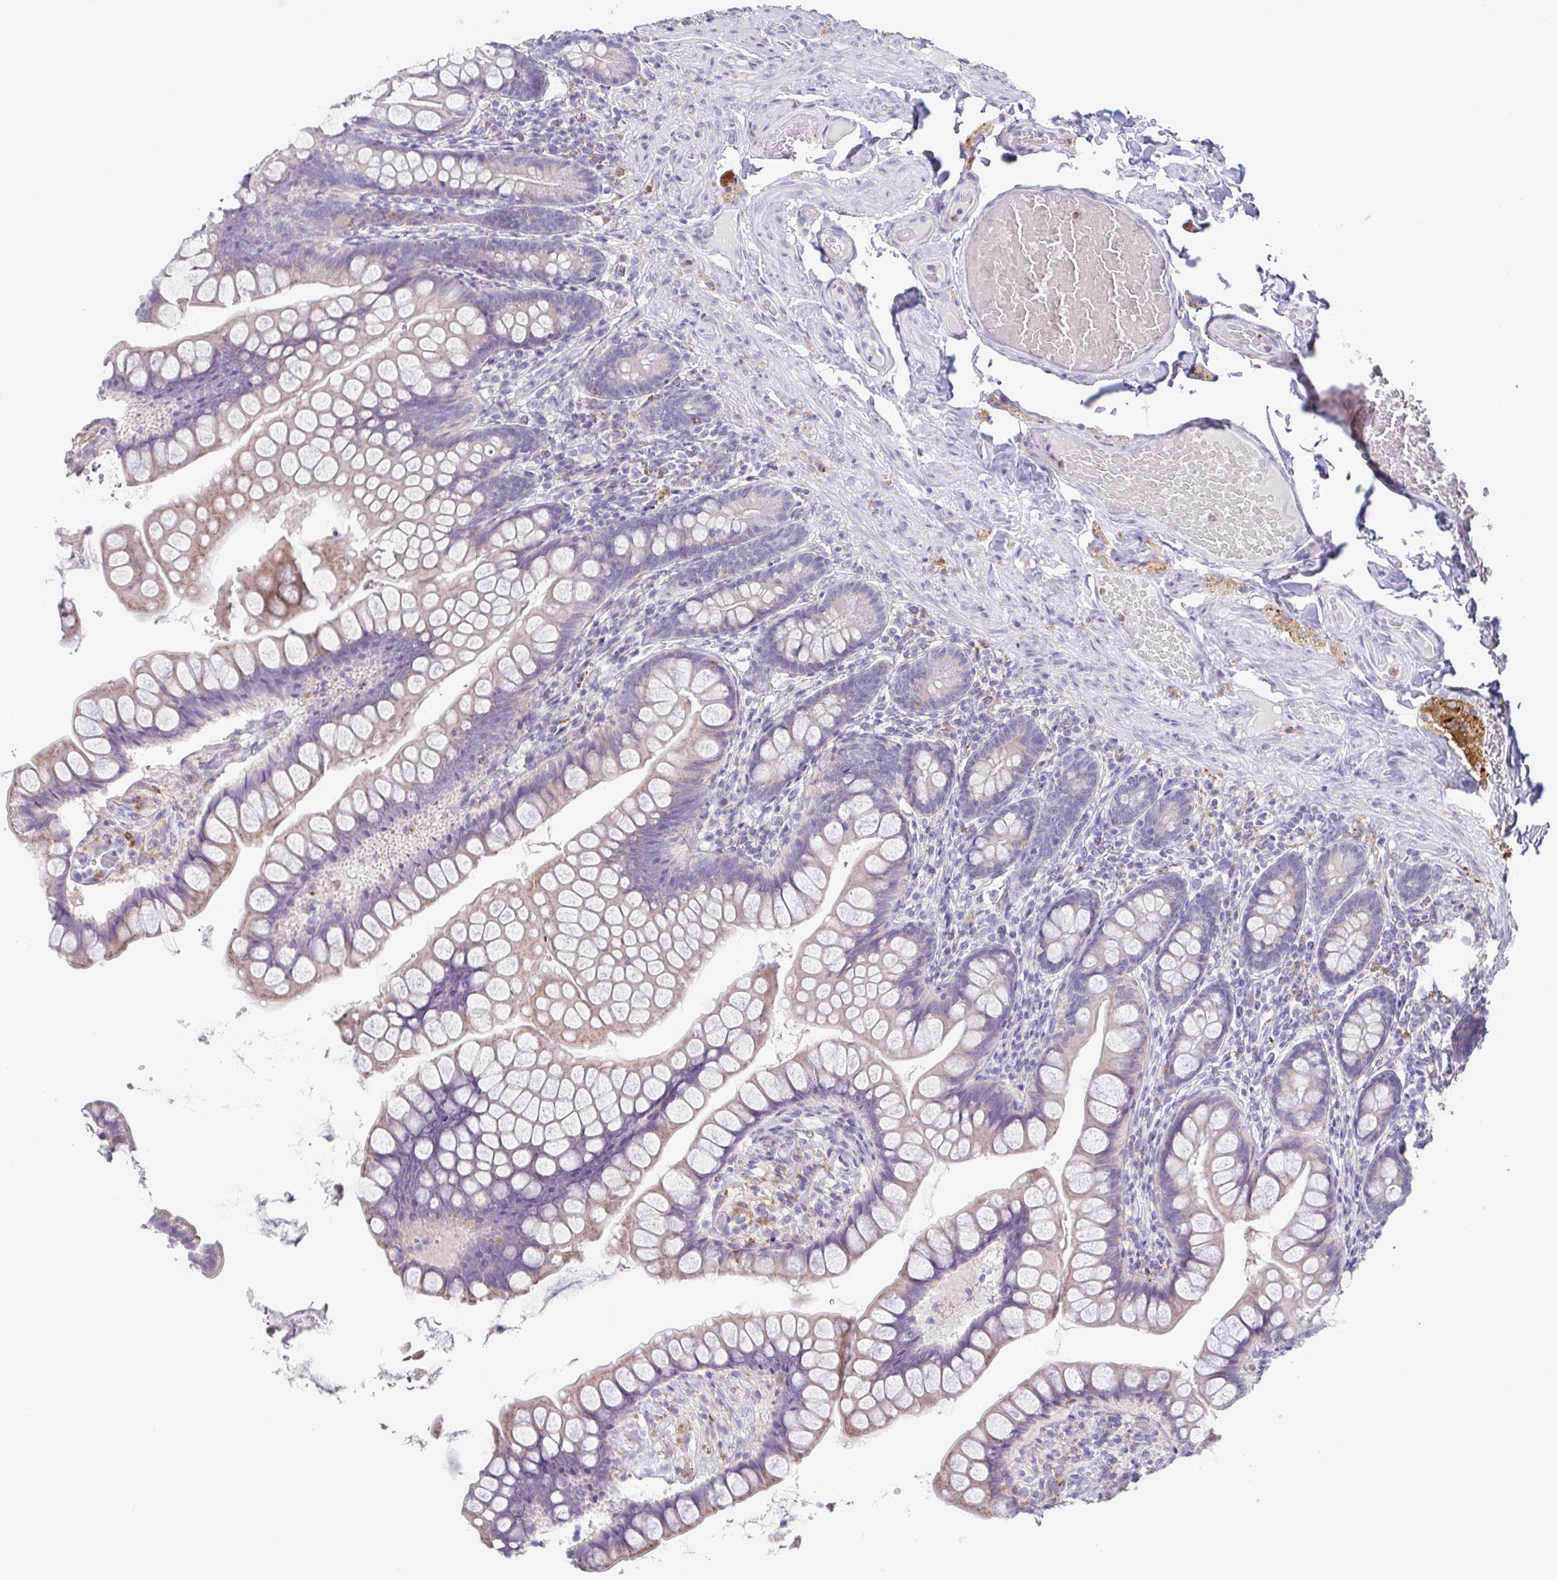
{"staining": {"intensity": "weak", "quantity": "25%-75%", "location": "cytoplasmic/membranous"}, "tissue": "small intestine", "cell_type": "Glandular cells", "image_type": "normal", "snomed": [{"axis": "morphology", "description": "Normal tissue, NOS"}, {"axis": "topography", "description": "Small intestine"}], "caption": "This is a micrograph of immunohistochemistry staining of benign small intestine, which shows weak expression in the cytoplasmic/membranous of glandular cells.", "gene": "ATP6V1G2", "patient": {"sex": "male", "age": 70}}